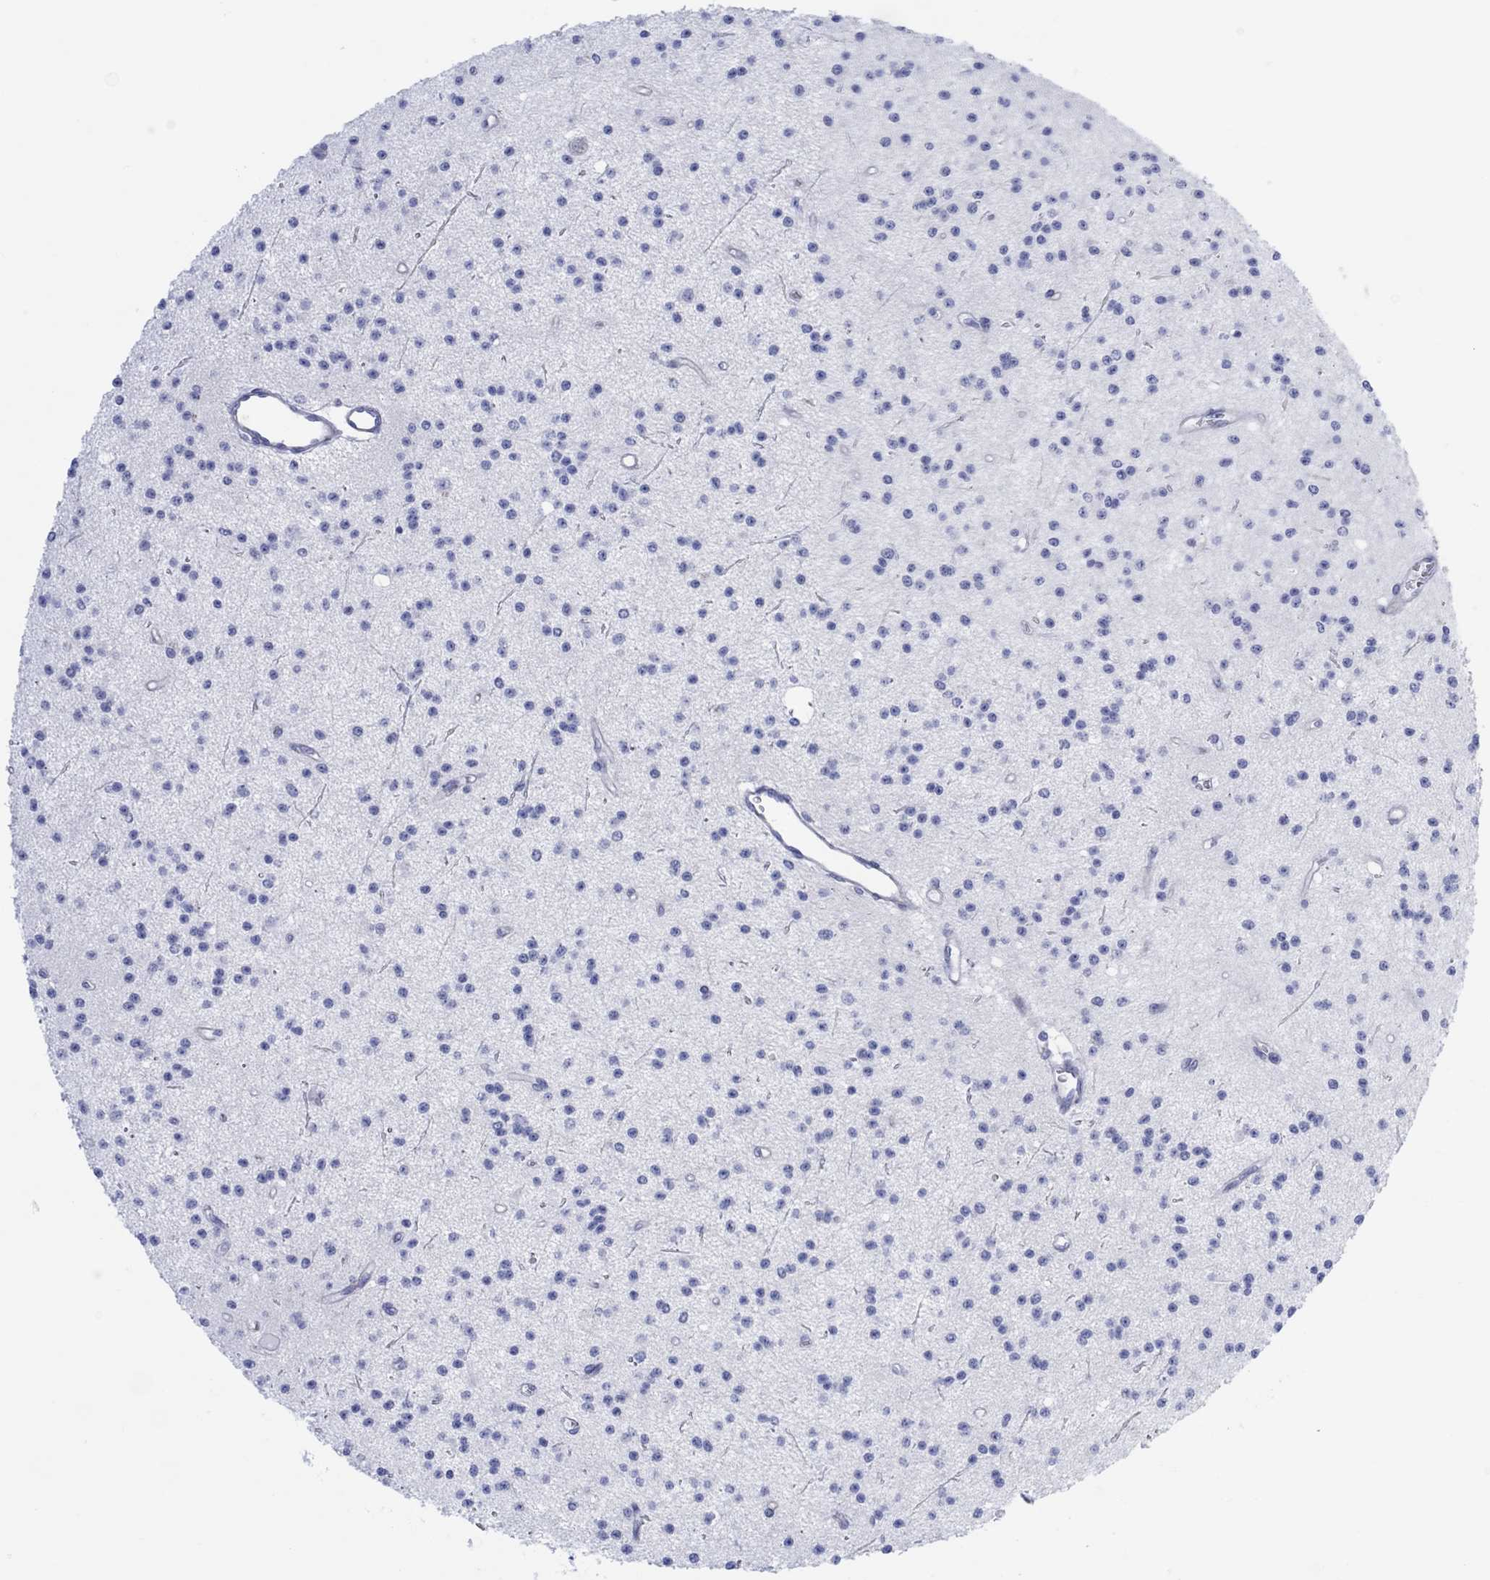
{"staining": {"intensity": "negative", "quantity": "none", "location": "none"}, "tissue": "glioma", "cell_type": "Tumor cells", "image_type": "cancer", "snomed": [{"axis": "morphology", "description": "Glioma, malignant, Low grade"}, {"axis": "topography", "description": "Brain"}], "caption": "Human low-grade glioma (malignant) stained for a protein using immunohistochemistry shows no staining in tumor cells.", "gene": "TLDC2", "patient": {"sex": "male", "age": 27}}